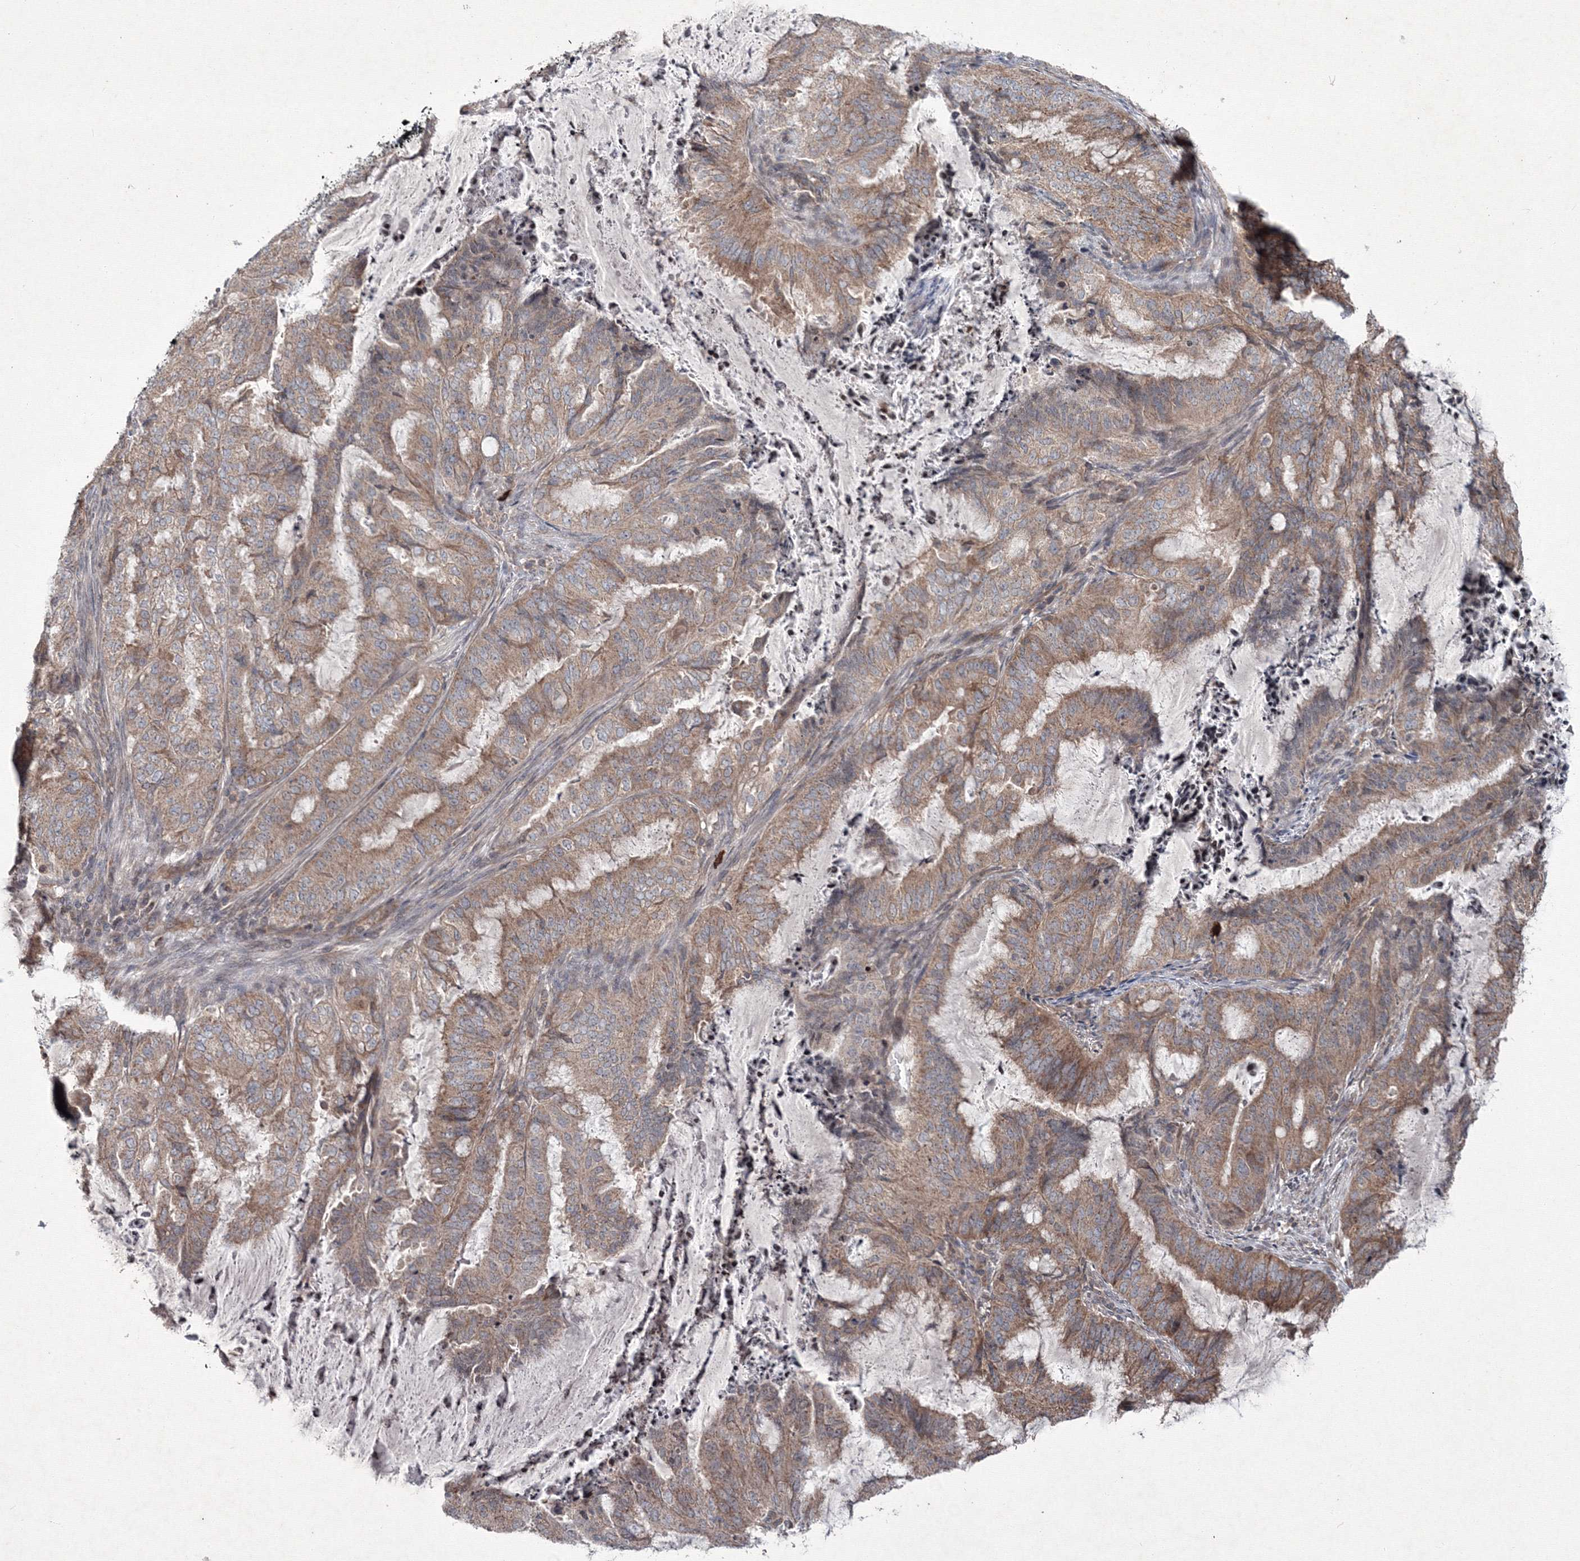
{"staining": {"intensity": "moderate", "quantity": ">75%", "location": "cytoplasmic/membranous"}, "tissue": "endometrial cancer", "cell_type": "Tumor cells", "image_type": "cancer", "snomed": [{"axis": "morphology", "description": "Adenocarcinoma, NOS"}, {"axis": "topography", "description": "Endometrium"}], "caption": "A high-resolution image shows immunohistochemistry staining of endometrial adenocarcinoma, which displays moderate cytoplasmic/membranous positivity in approximately >75% of tumor cells. The staining is performed using DAB brown chromogen to label protein expression. The nuclei are counter-stained blue using hematoxylin.", "gene": "MKRN2", "patient": {"sex": "female", "age": 51}}